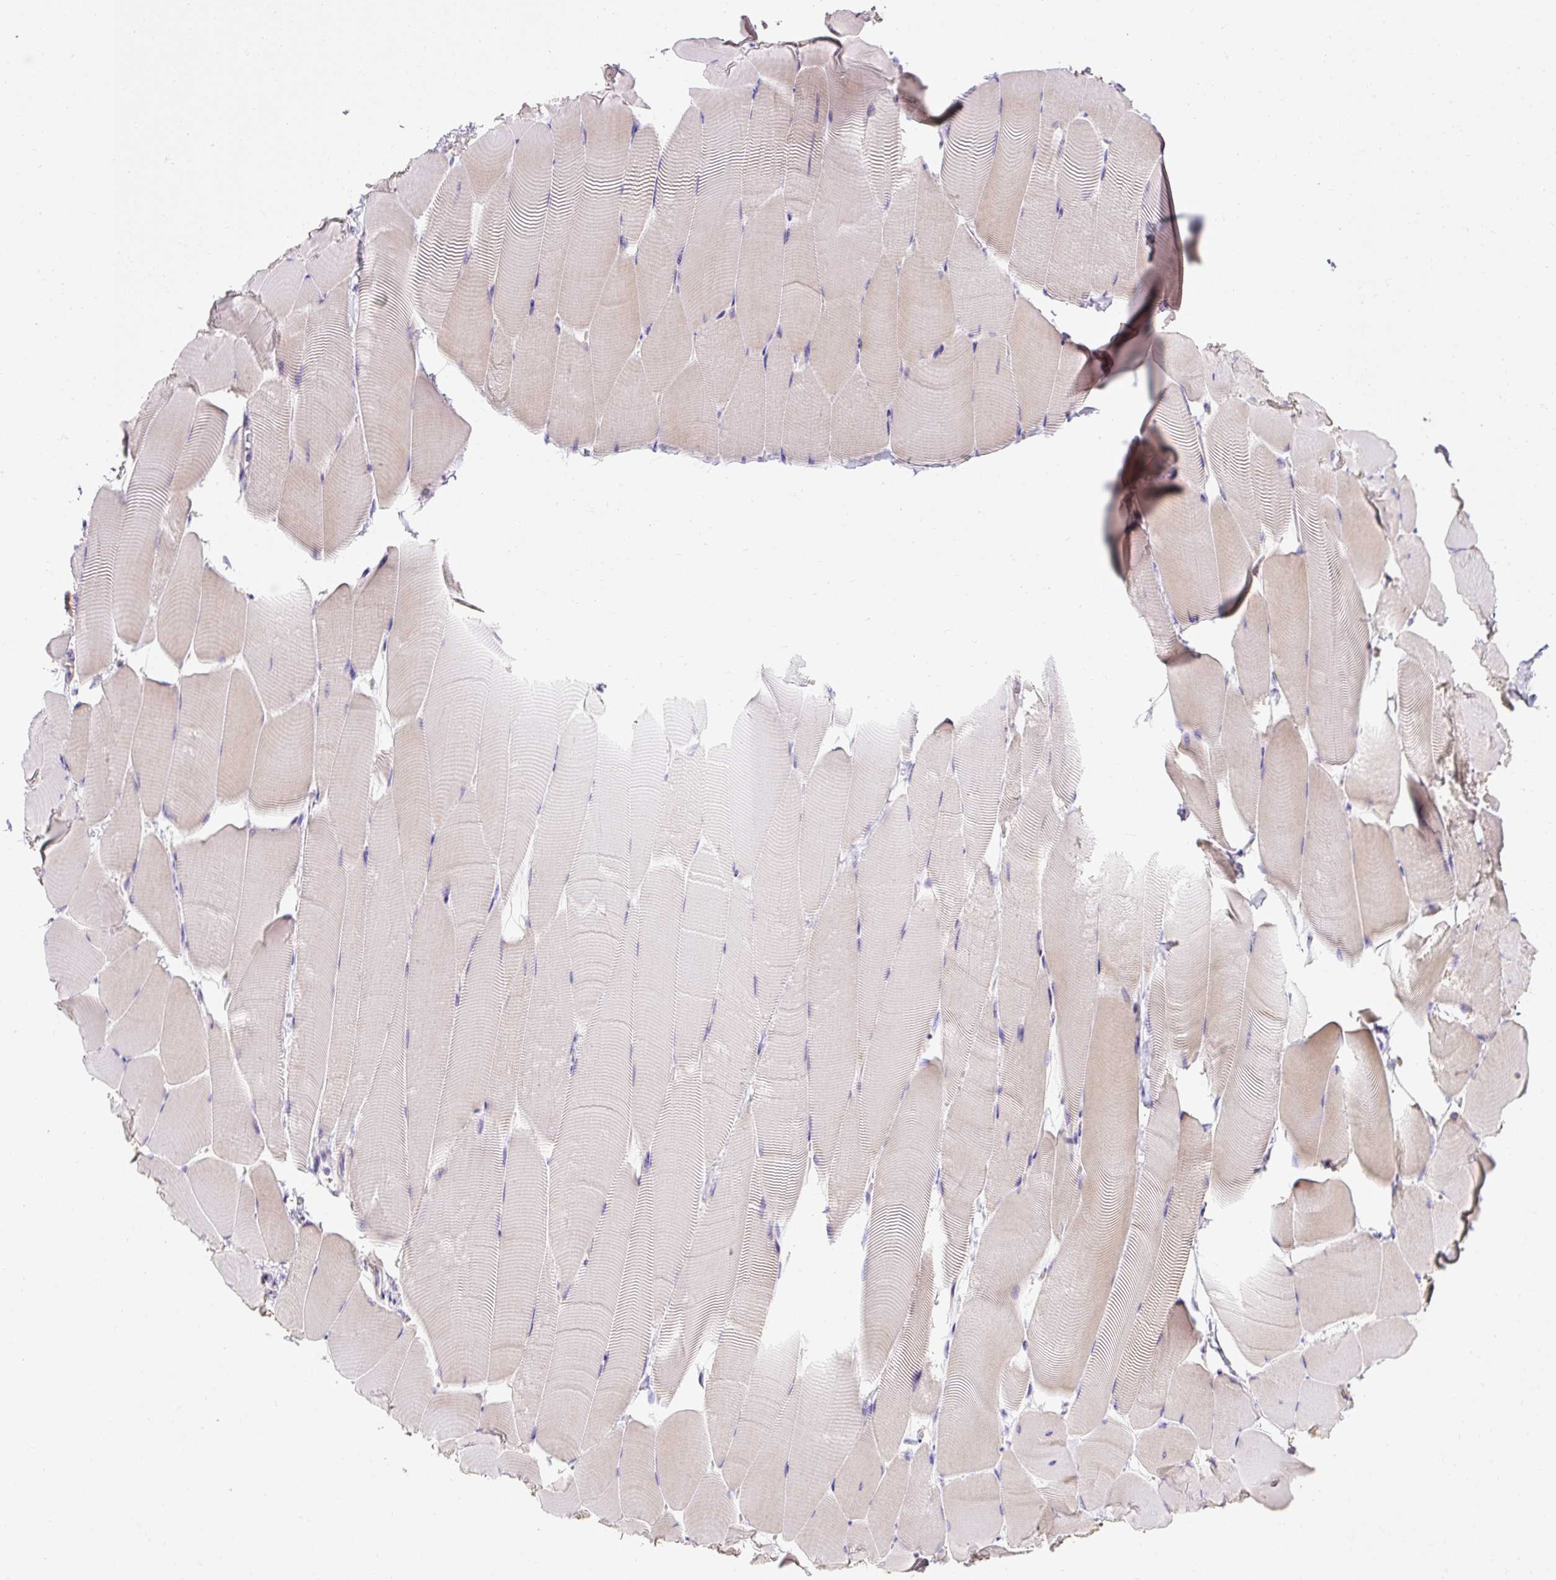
{"staining": {"intensity": "weak", "quantity": "25%-75%", "location": "cytoplasmic/membranous"}, "tissue": "skeletal muscle", "cell_type": "Myocytes", "image_type": "normal", "snomed": [{"axis": "morphology", "description": "Normal tissue, NOS"}, {"axis": "topography", "description": "Skeletal muscle"}], "caption": "Skeletal muscle stained for a protein displays weak cytoplasmic/membranous positivity in myocytes. Using DAB (3,3'-diaminobenzidine) (brown) and hematoxylin (blue) stains, captured at high magnification using brightfield microscopy.", "gene": "C2CD4C", "patient": {"sex": "male", "age": 25}}